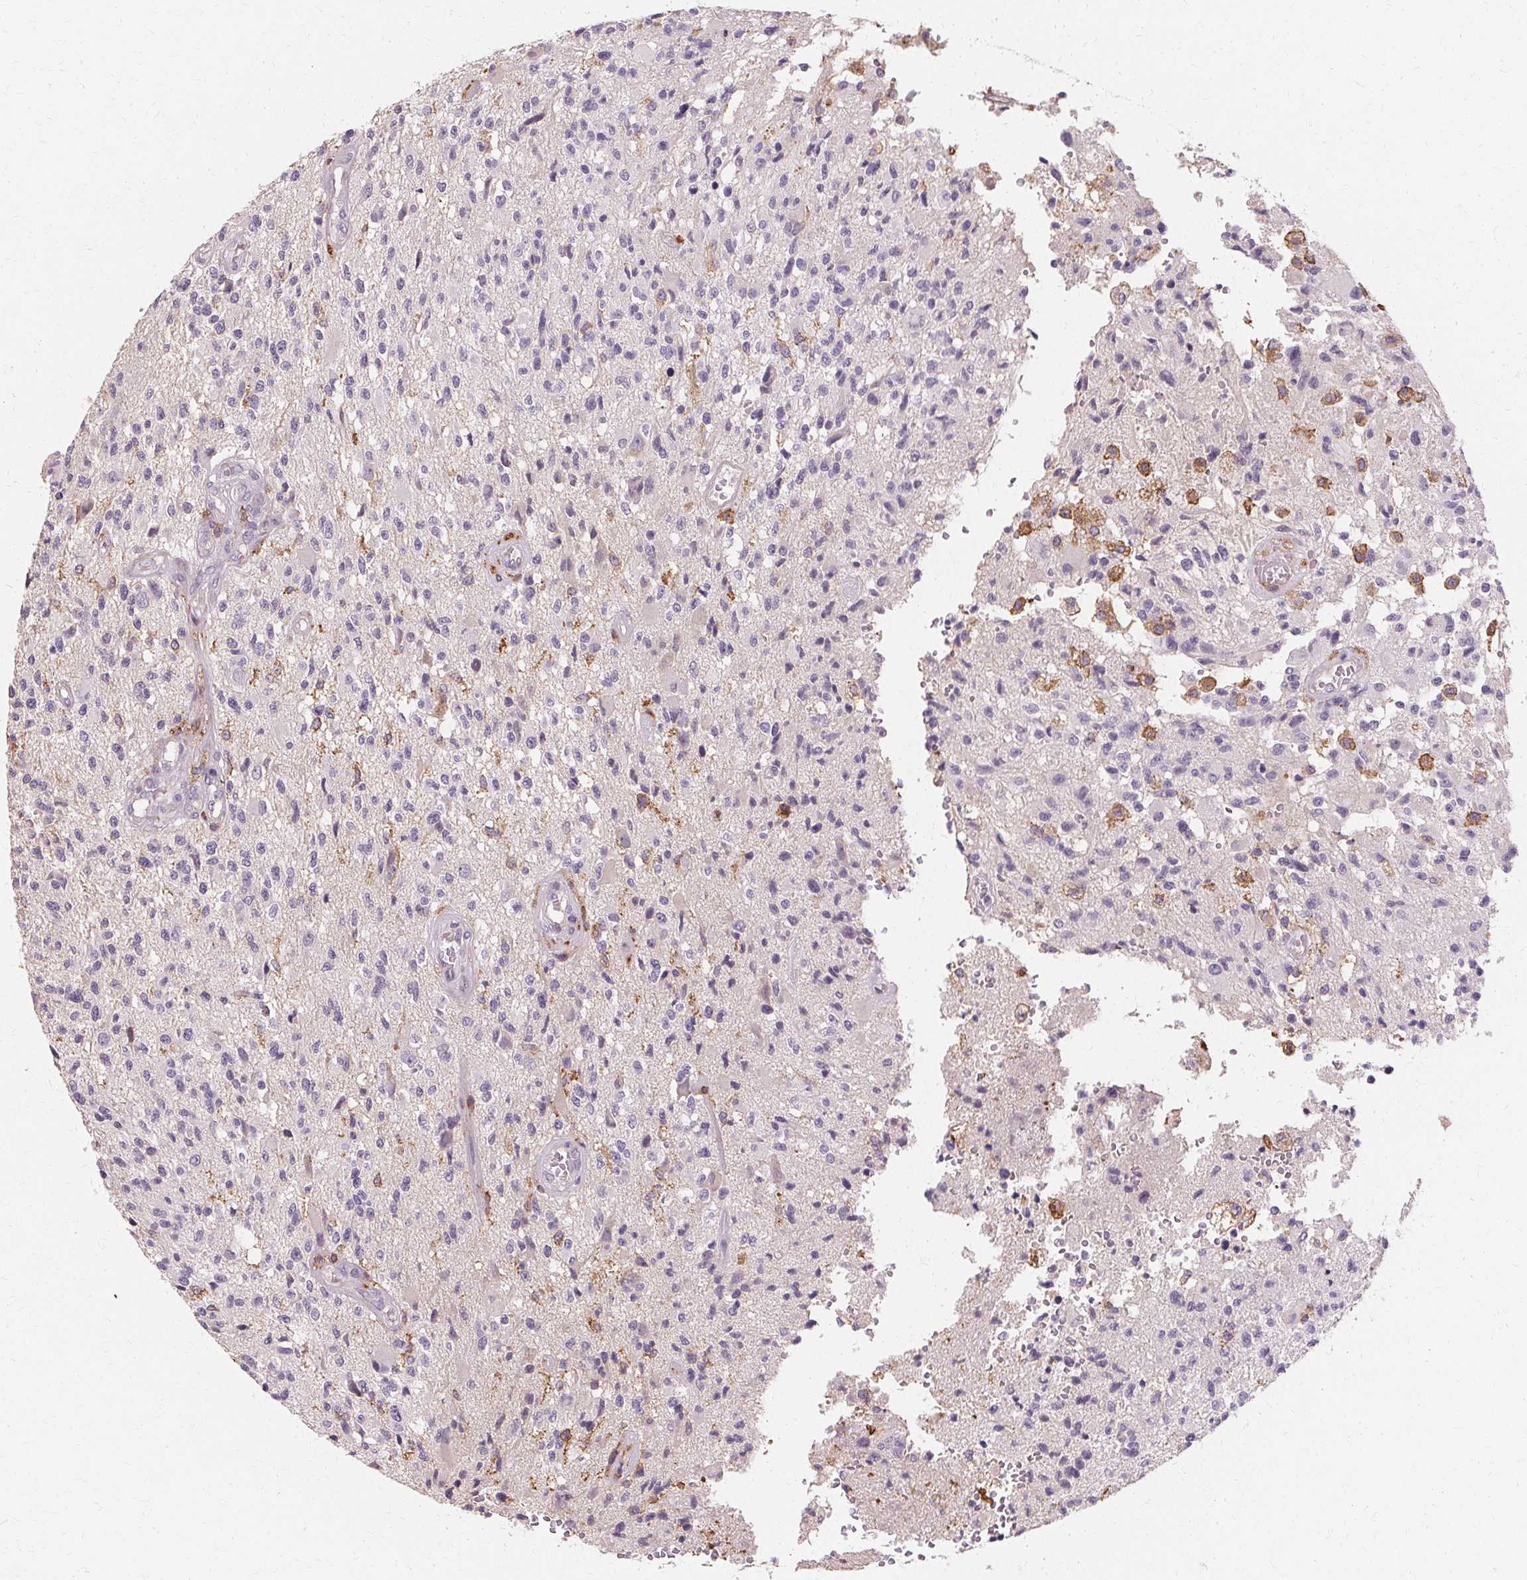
{"staining": {"intensity": "negative", "quantity": "none", "location": "none"}, "tissue": "glioma", "cell_type": "Tumor cells", "image_type": "cancer", "snomed": [{"axis": "morphology", "description": "Glioma, malignant, High grade"}, {"axis": "topography", "description": "Brain"}], "caption": "The immunohistochemistry histopathology image has no significant positivity in tumor cells of glioma tissue.", "gene": "IFNGR1", "patient": {"sex": "female", "age": 63}}